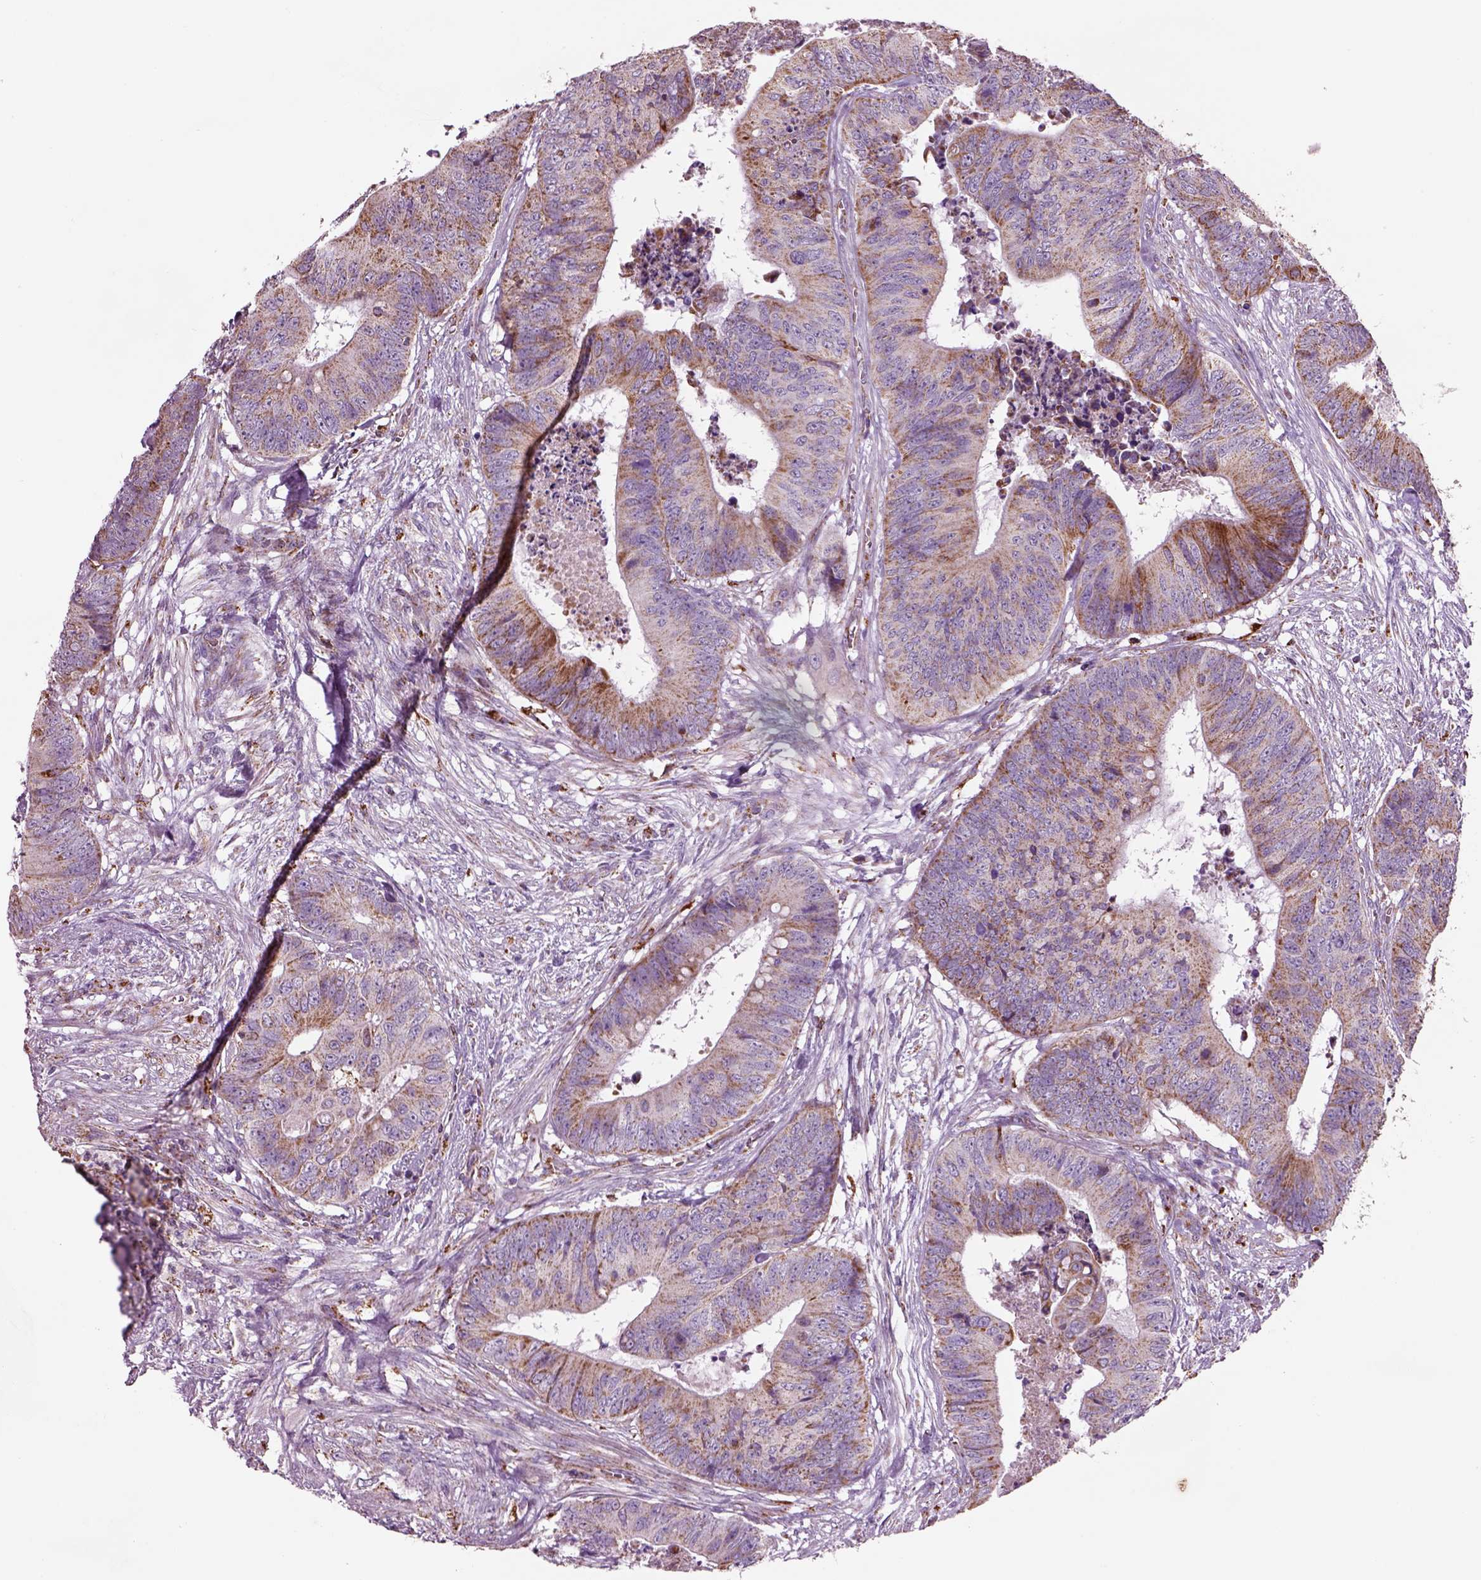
{"staining": {"intensity": "moderate", "quantity": ">75%", "location": "cytoplasmic/membranous"}, "tissue": "colorectal cancer", "cell_type": "Tumor cells", "image_type": "cancer", "snomed": [{"axis": "morphology", "description": "Adenocarcinoma, NOS"}, {"axis": "topography", "description": "Colon"}], "caption": "This photomicrograph reveals immunohistochemistry staining of colorectal adenocarcinoma, with medium moderate cytoplasmic/membranous positivity in approximately >75% of tumor cells.", "gene": "SLC25A24", "patient": {"sex": "male", "age": 84}}